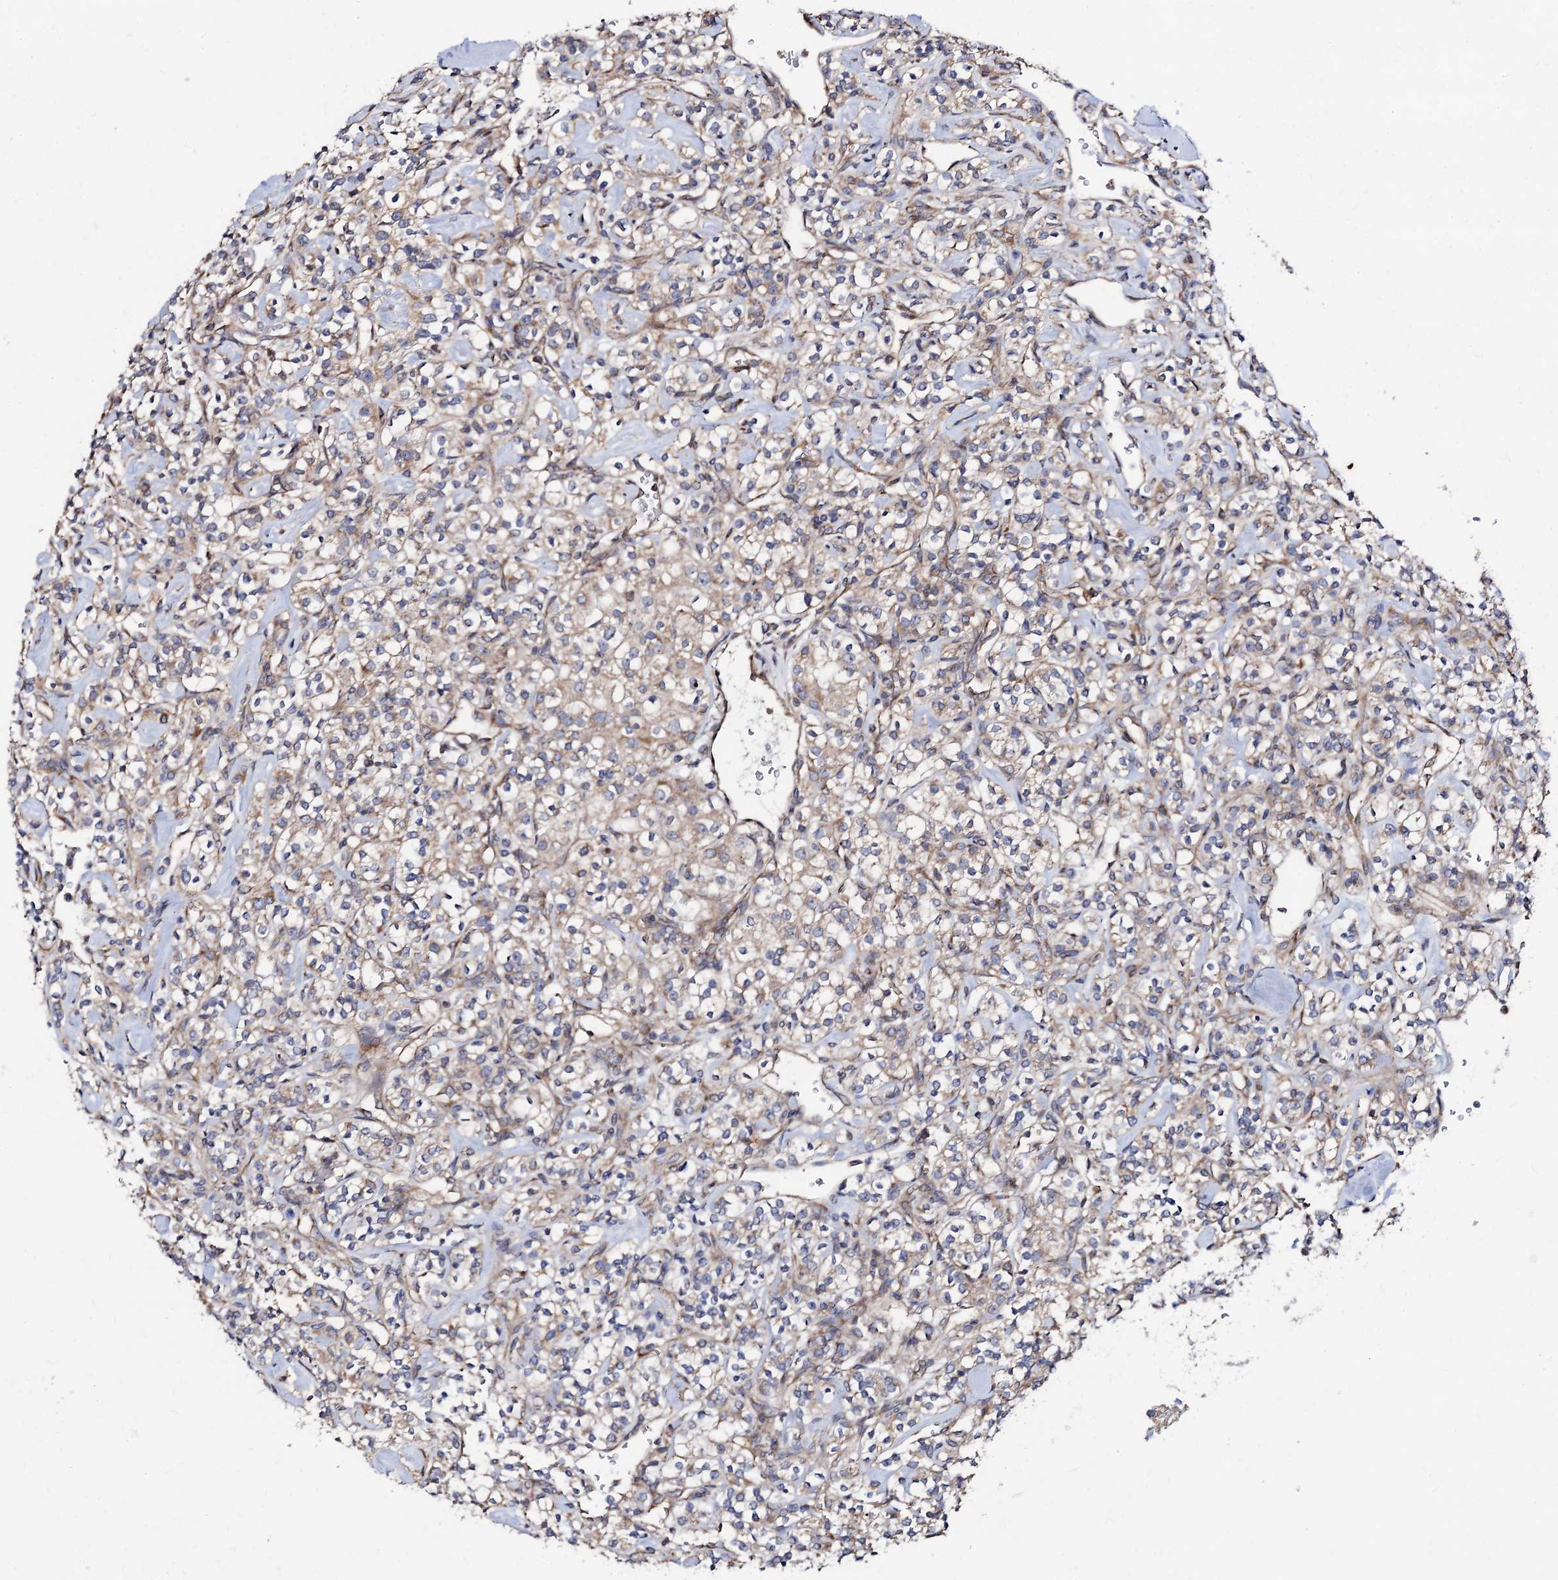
{"staining": {"intensity": "weak", "quantity": "25%-75%", "location": "cytoplasmic/membranous"}, "tissue": "renal cancer", "cell_type": "Tumor cells", "image_type": "cancer", "snomed": [{"axis": "morphology", "description": "Adenocarcinoma, NOS"}, {"axis": "topography", "description": "Kidney"}], "caption": "Immunohistochemical staining of renal cancer (adenocarcinoma) shows low levels of weak cytoplasmic/membranous positivity in approximately 25%-75% of tumor cells.", "gene": "DYDC1", "patient": {"sex": "male", "age": 77}}